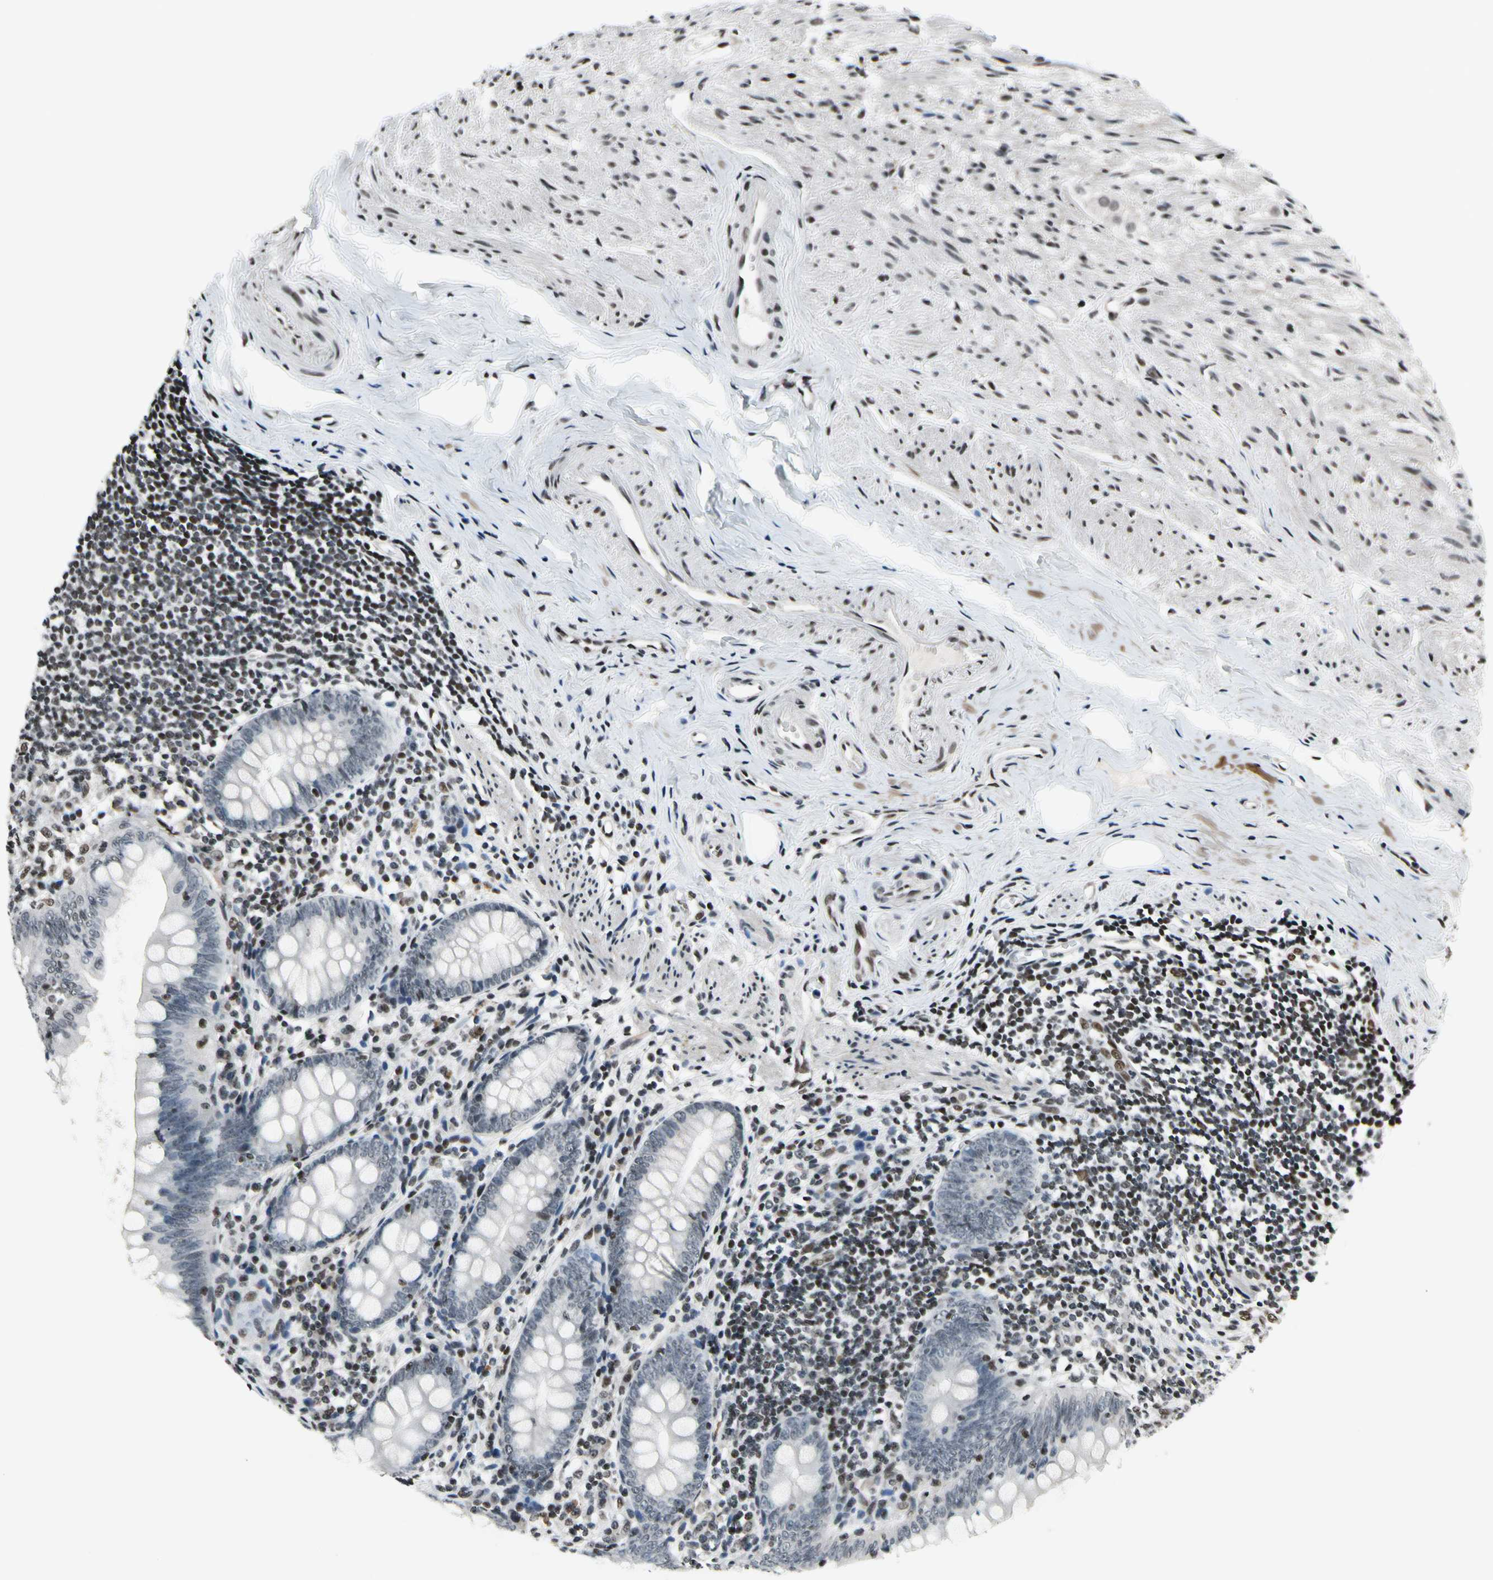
{"staining": {"intensity": "moderate", "quantity": "<25%", "location": "nuclear"}, "tissue": "appendix", "cell_type": "Glandular cells", "image_type": "normal", "snomed": [{"axis": "morphology", "description": "Normal tissue, NOS"}, {"axis": "topography", "description": "Appendix"}], "caption": "Unremarkable appendix demonstrates moderate nuclear staining in about <25% of glandular cells (DAB IHC with brightfield microscopy, high magnification)..", "gene": "RECQL", "patient": {"sex": "female", "age": 77}}